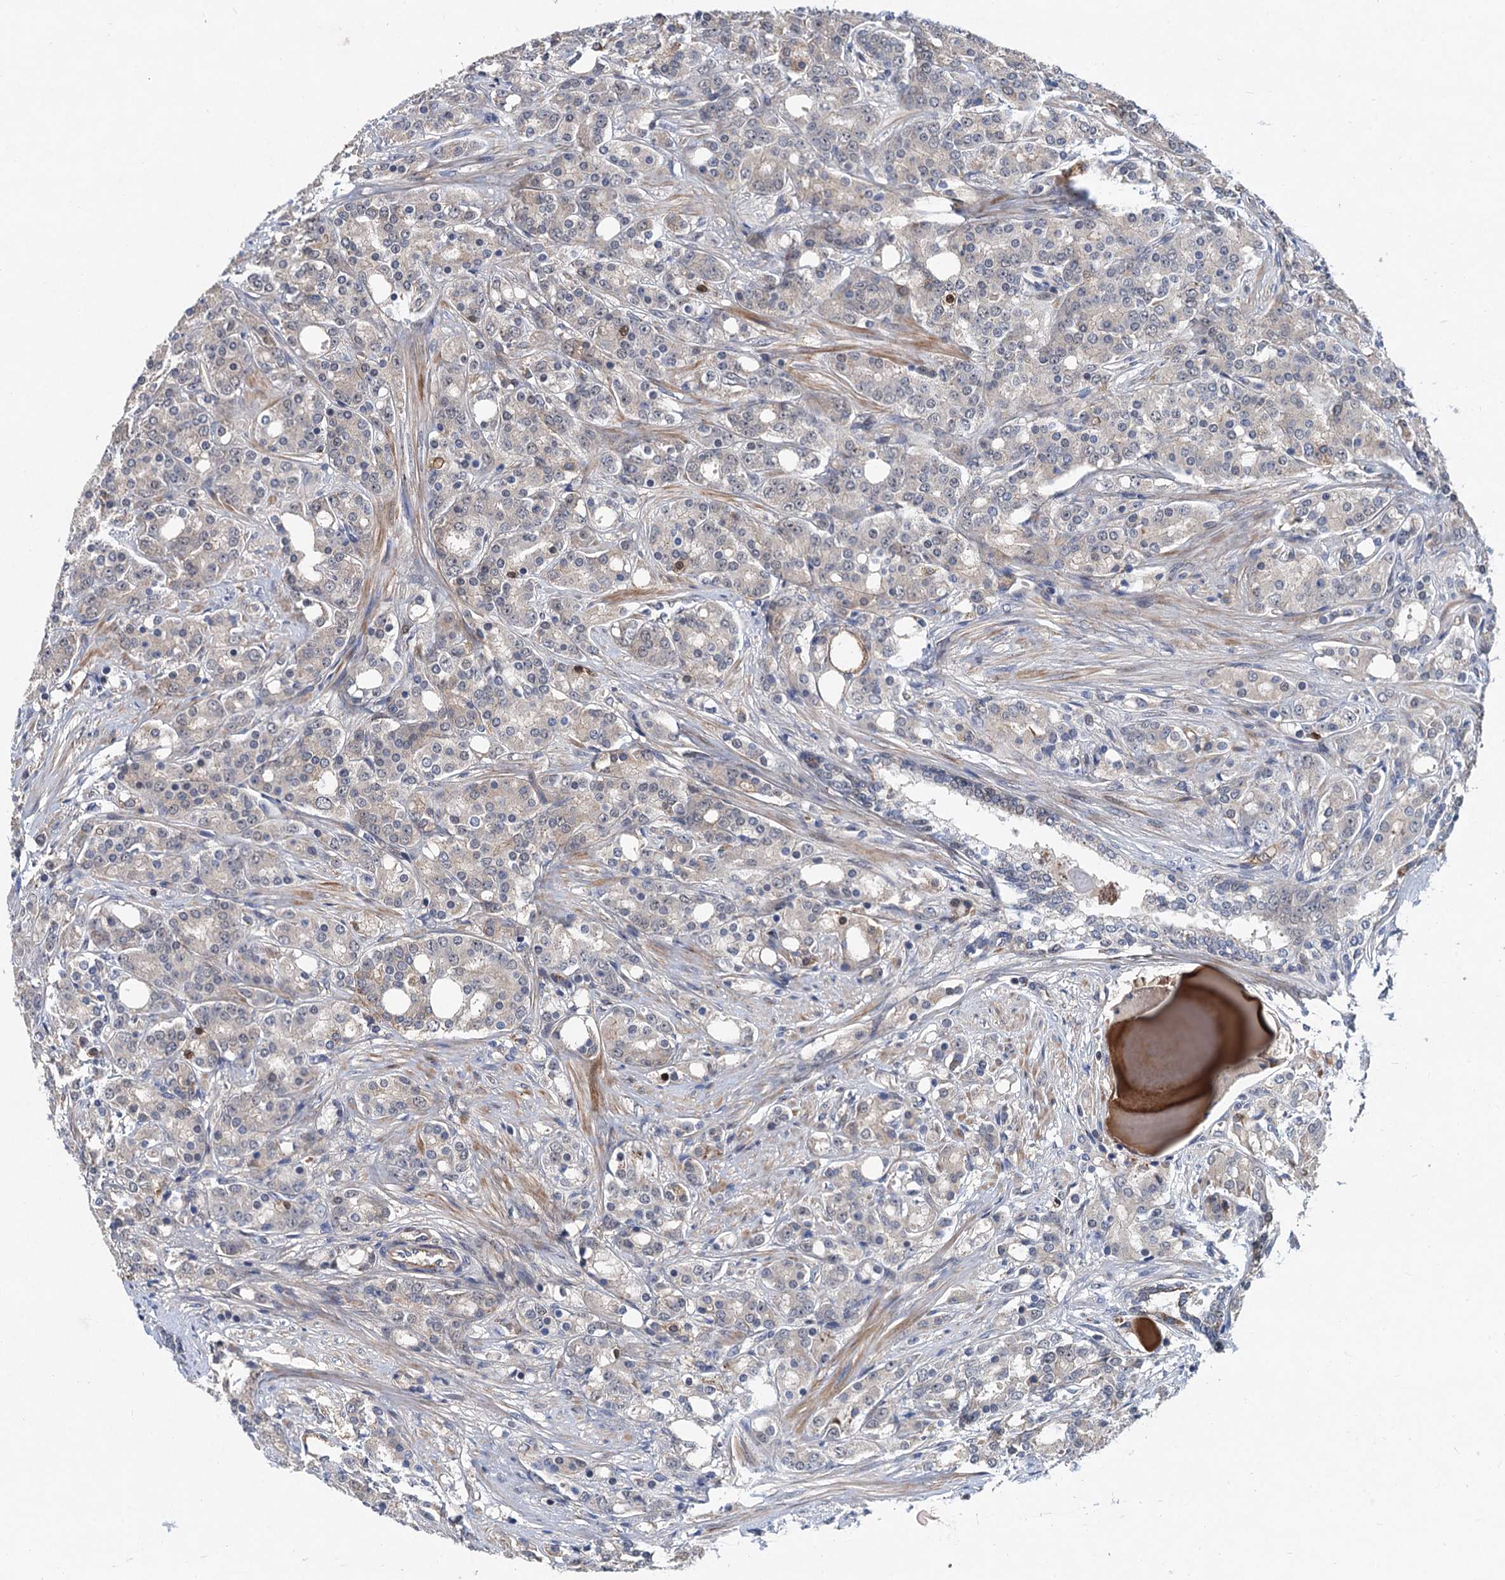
{"staining": {"intensity": "negative", "quantity": "none", "location": "none"}, "tissue": "prostate cancer", "cell_type": "Tumor cells", "image_type": "cancer", "snomed": [{"axis": "morphology", "description": "Adenocarcinoma, High grade"}, {"axis": "topography", "description": "Prostate"}], "caption": "A histopathology image of prostate cancer (high-grade adenocarcinoma) stained for a protein exhibits no brown staining in tumor cells. The staining is performed using DAB brown chromogen with nuclei counter-stained in using hematoxylin.", "gene": "TRAF7", "patient": {"sex": "male", "age": 62}}